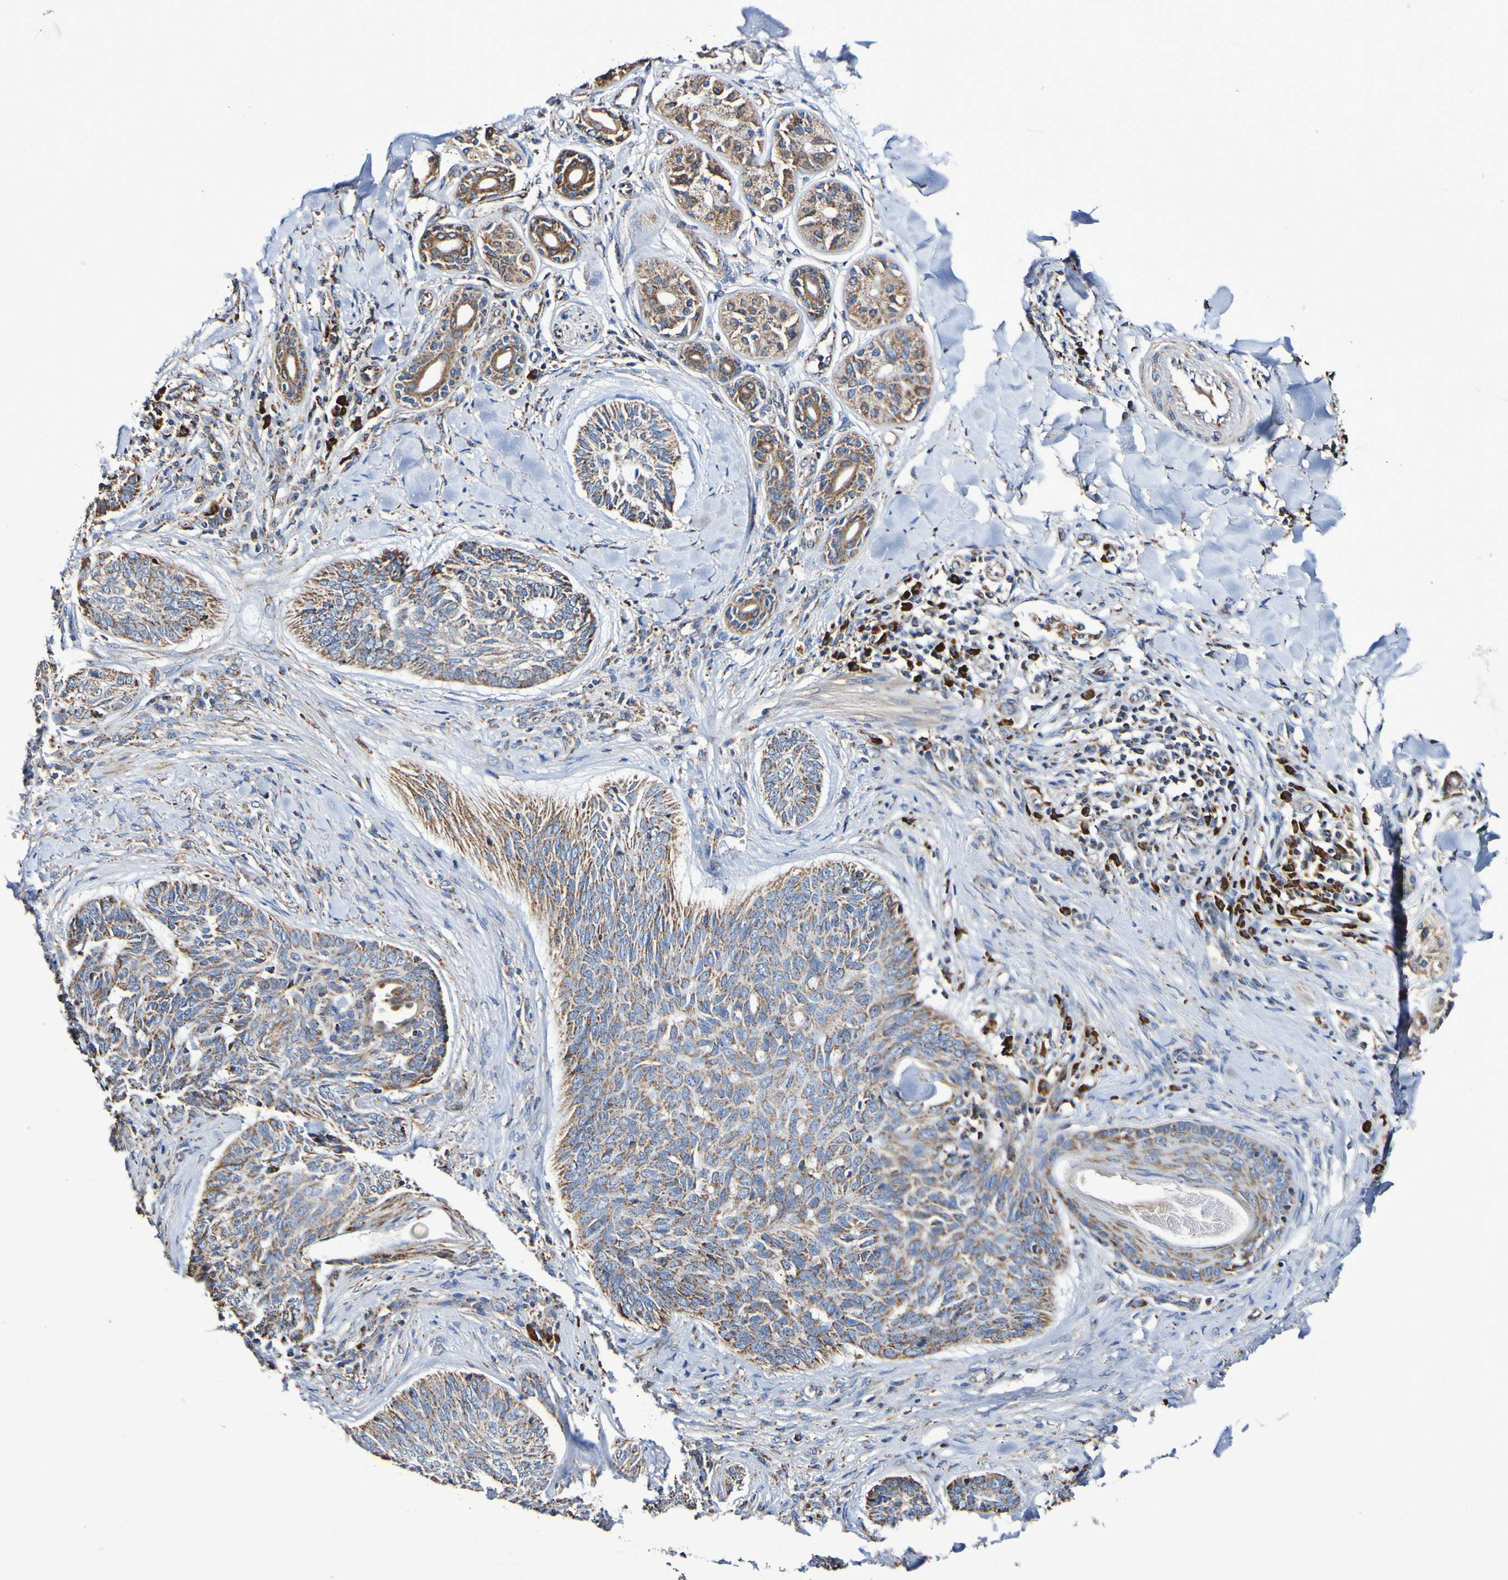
{"staining": {"intensity": "moderate", "quantity": ">75%", "location": "cytoplasmic/membranous"}, "tissue": "skin cancer", "cell_type": "Tumor cells", "image_type": "cancer", "snomed": [{"axis": "morphology", "description": "Basal cell carcinoma"}, {"axis": "topography", "description": "Skin"}], "caption": "Immunohistochemistry of skin cancer (basal cell carcinoma) exhibits medium levels of moderate cytoplasmic/membranous positivity in approximately >75% of tumor cells. (brown staining indicates protein expression, while blue staining denotes nuclei).", "gene": "IL18R1", "patient": {"sex": "male", "age": 43}}